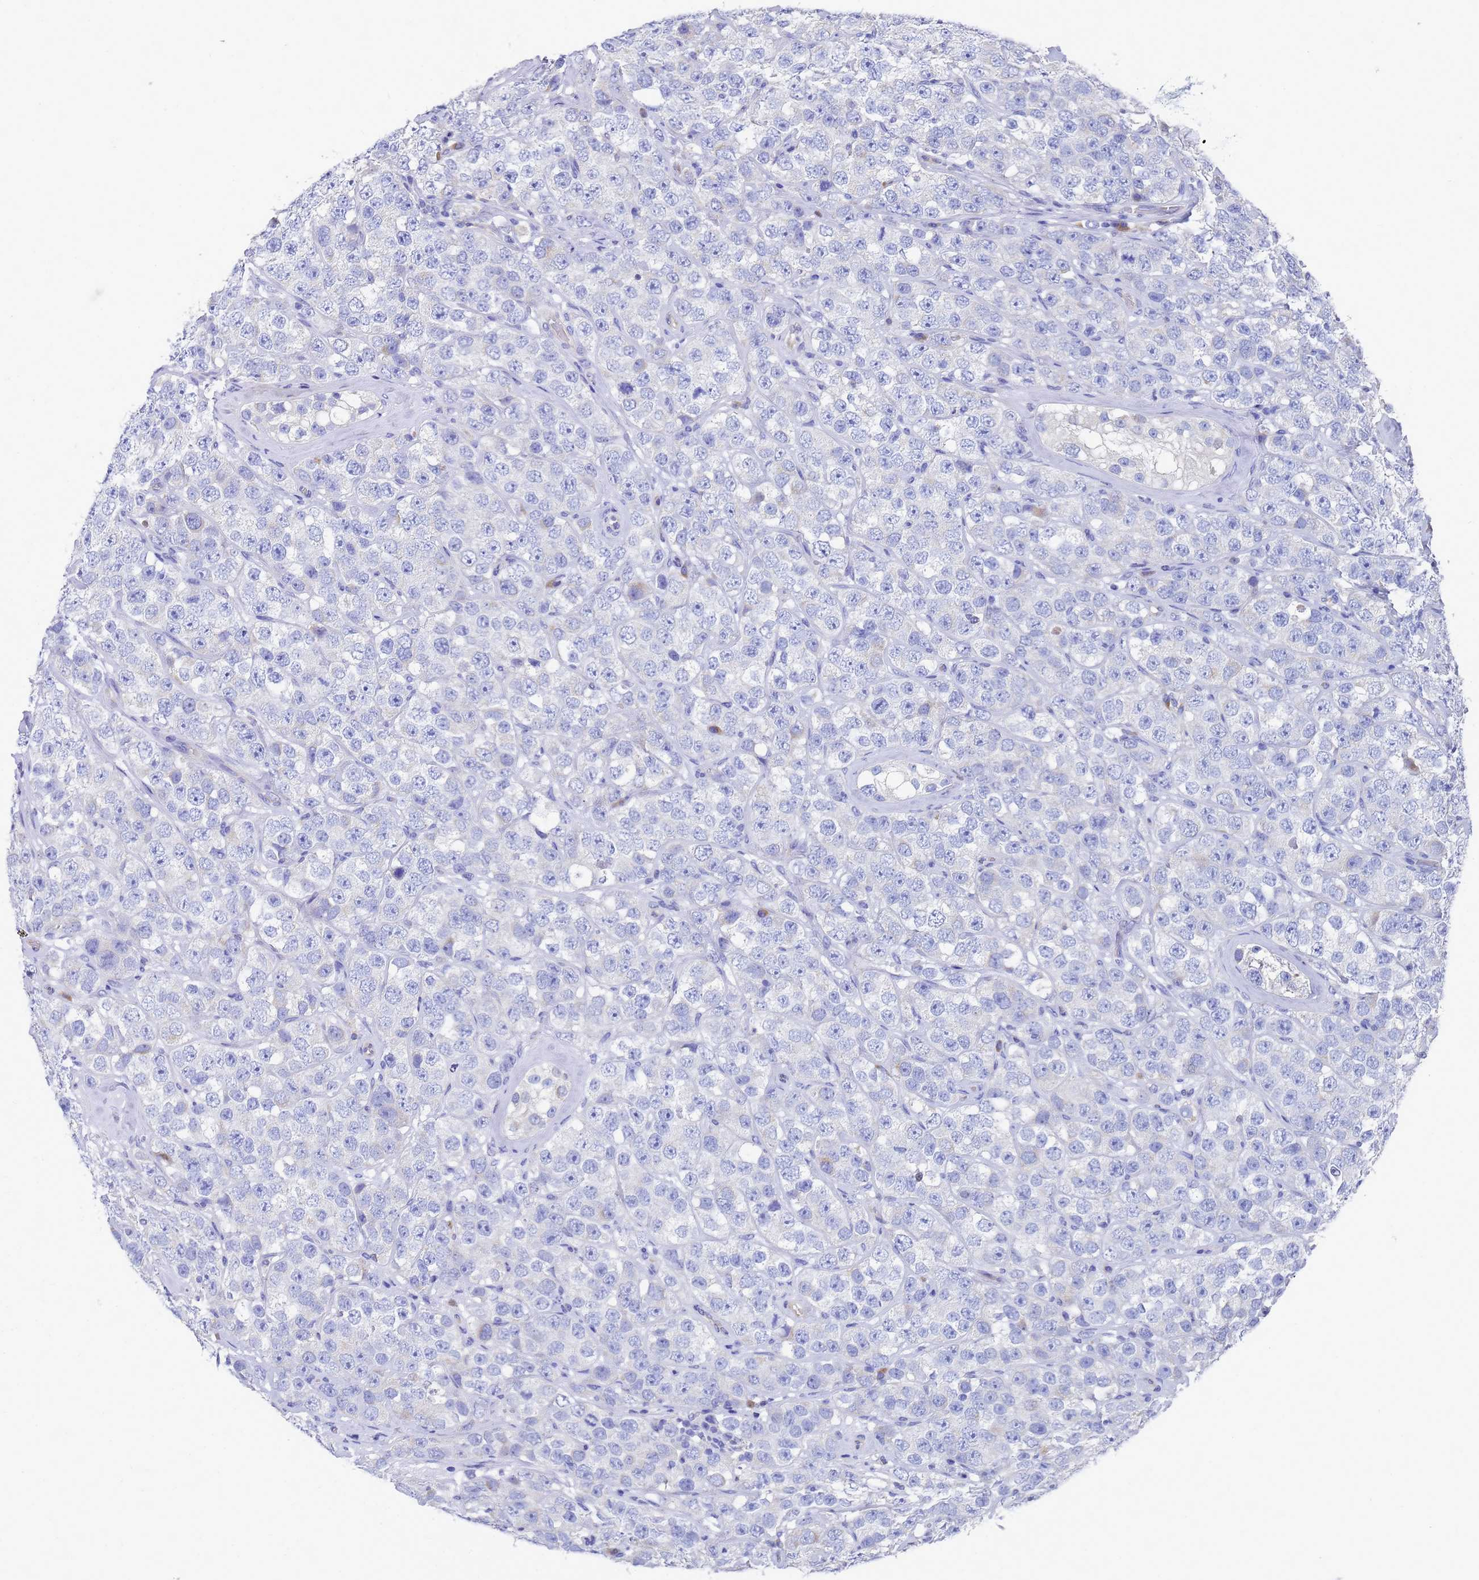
{"staining": {"intensity": "negative", "quantity": "none", "location": "none"}, "tissue": "testis cancer", "cell_type": "Tumor cells", "image_type": "cancer", "snomed": [{"axis": "morphology", "description": "Seminoma, NOS"}, {"axis": "topography", "description": "Testis"}], "caption": "A high-resolution image shows immunohistochemistry staining of testis cancer (seminoma), which exhibits no significant expression in tumor cells.", "gene": "TM4SF4", "patient": {"sex": "male", "age": 28}}